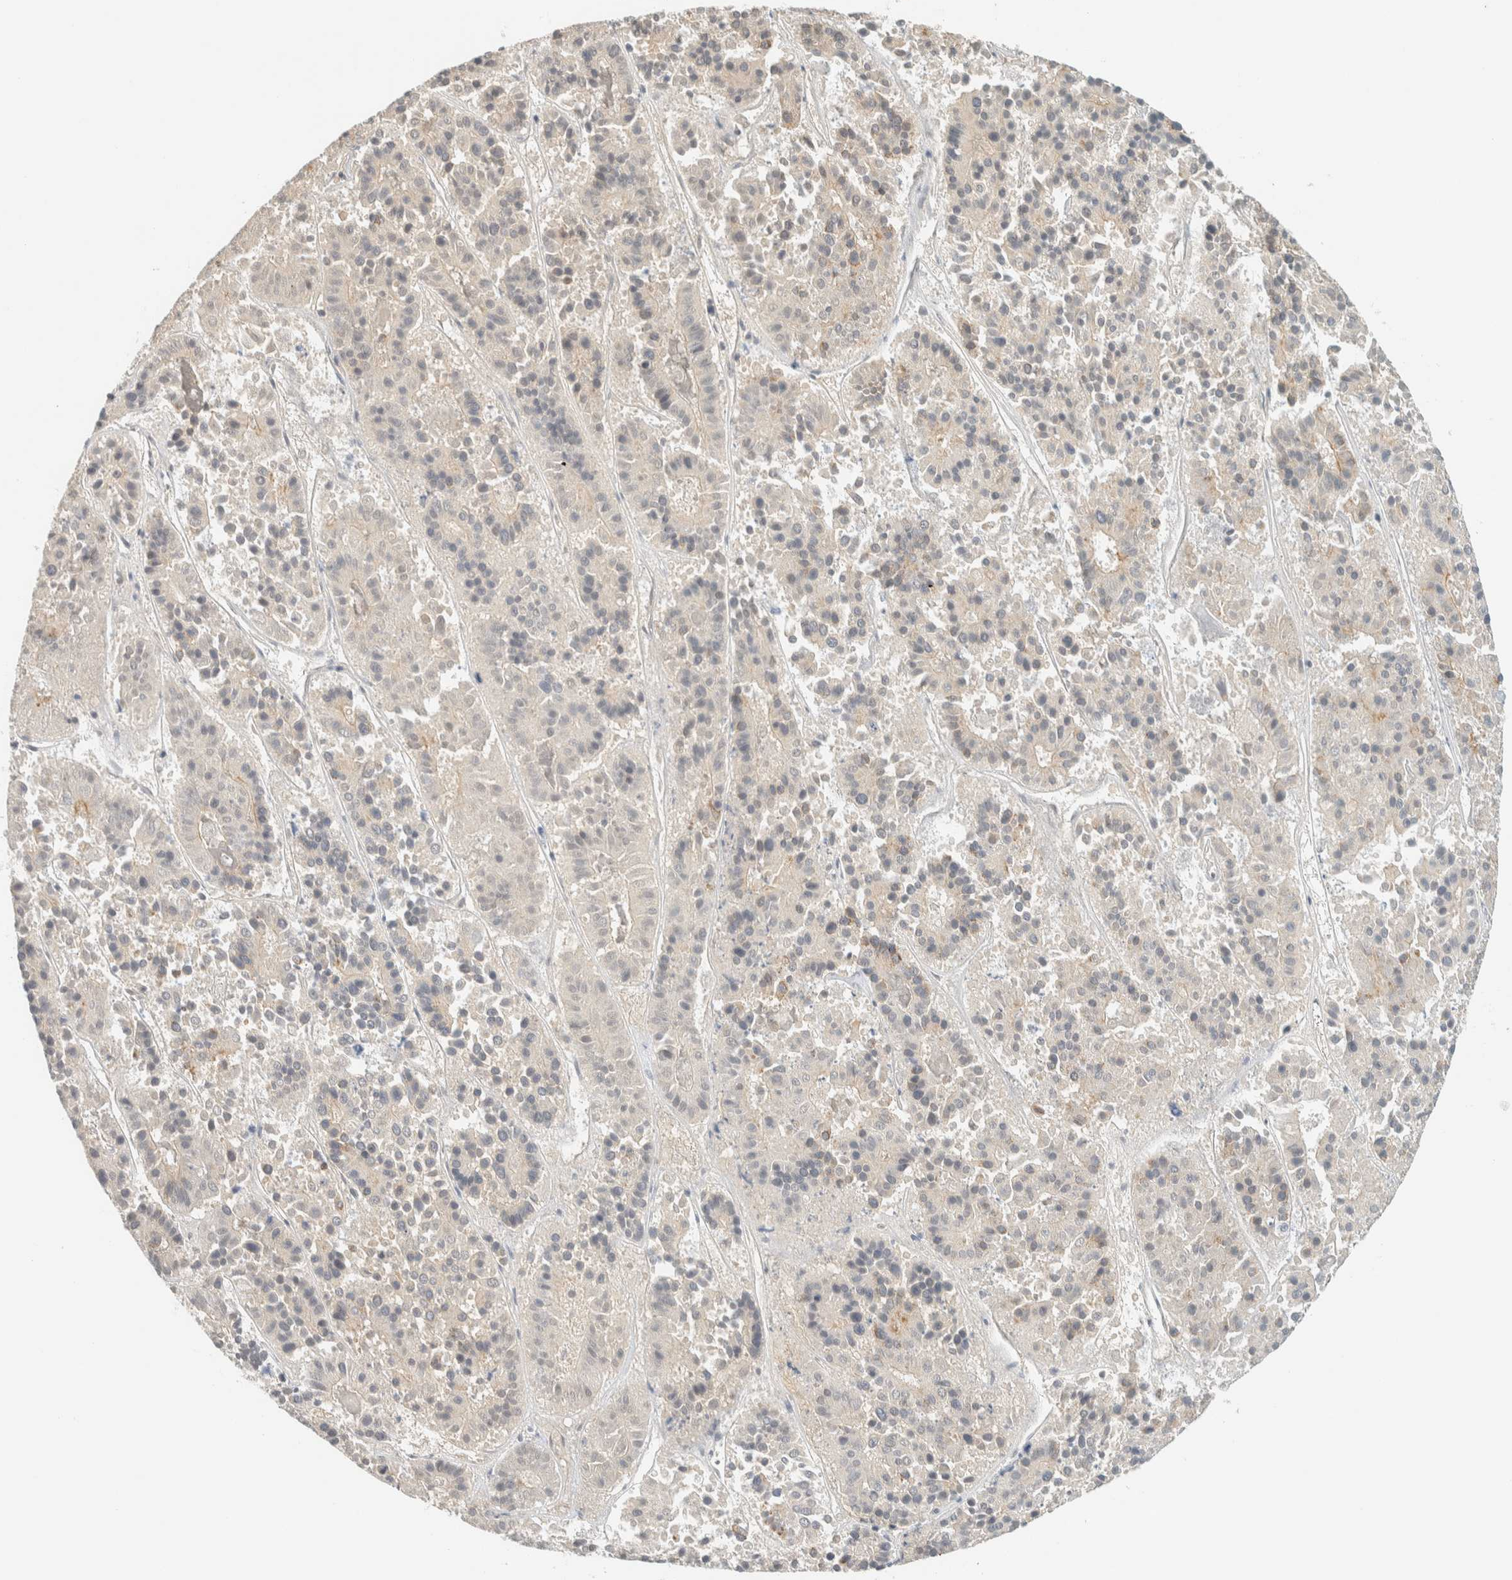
{"staining": {"intensity": "negative", "quantity": "none", "location": "none"}, "tissue": "pancreatic cancer", "cell_type": "Tumor cells", "image_type": "cancer", "snomed": [{"axis": "morphology", "description": "Adenocarcinoma, NOS"}, {"axis": "topography", "description": "Pancreas"}], "caption": "Immunohistochemistry micrograph of human pancreatic adenocarcinoma stained for a protein (brown), which reveals no positivity in tumor cells. (DAB immunohistochemistry visualized using brightfield microscopy, high magnification).", "gene": "KIFAP3", "patient": {"sex": "male", "age": 50}}